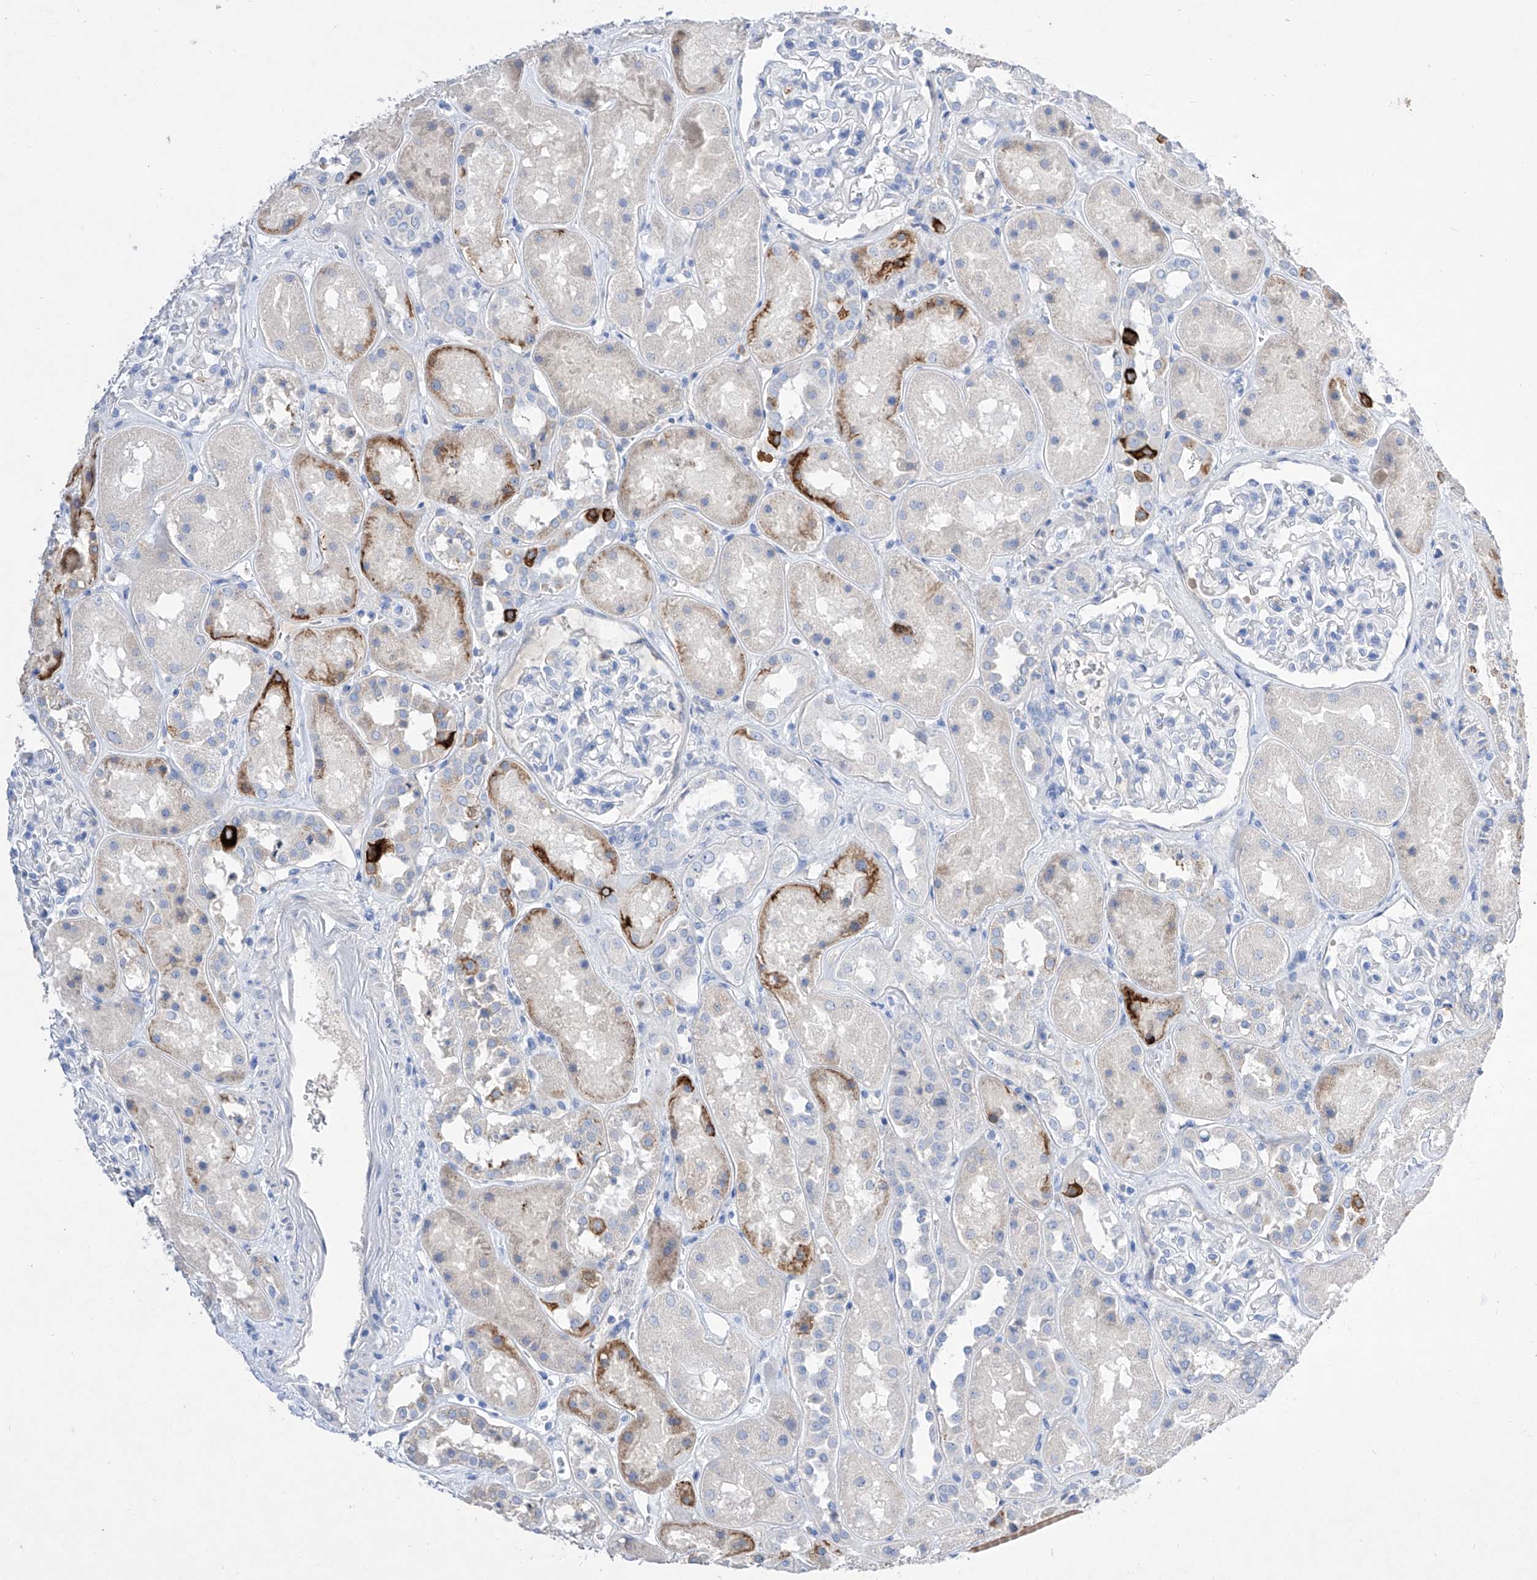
{"staining": {"intensity": "negative", "quantity": "none", "location": "none"}, "tissue": "kidney", "cell_type": "Cells in glomeruli", "image_type": "normal", "snomed": [{"axis": "morphology", "description": "Normal tissue, NOS"}, {"axis": "topography", "description": "Kidney"}], "caption": "Cells in glomeruli show no significant protein positivity in benign kidney. (DAB IHC with hematoxylin counter stain).", "gene": "TM7SF2", "patient": {"sex": "male", "age": 70}}